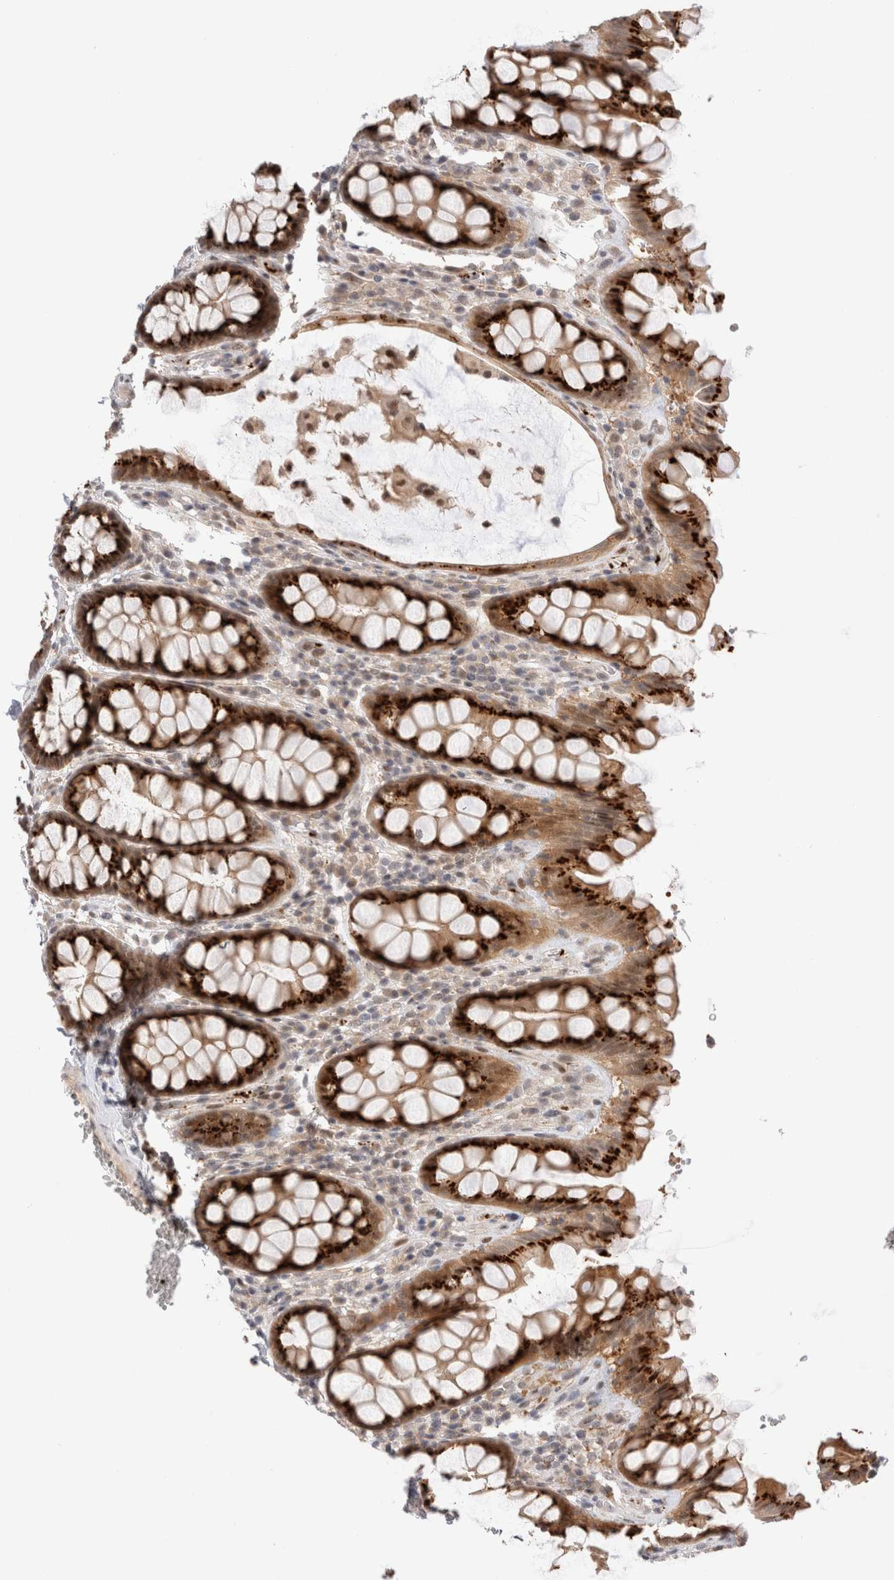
{"staining": {"intensity": "strong", "quantity": ">75%", "location": "cytoplasmic/membranous"}, "tissue": "rectum", "cell_type": "Glandular cells", "image_type": "normal", "snomed": [{"axis": "morphology", "description": "Normal tissue, NOS"}, {"axis": "topography", "description": "Rectum"}], "caption": "Protein analysis of unremarkable rectum displays strong cytoplasmic/membranous staining in approximately >75% of glandular cells. The staining was performed using DAB (3,3'-diaminobenzidine), with brown indicating positive protein expression. Nuclei are stained blue with hematoxylin.", "gene": "VPS28", "patient": {"sex": "male", "age": 64}}